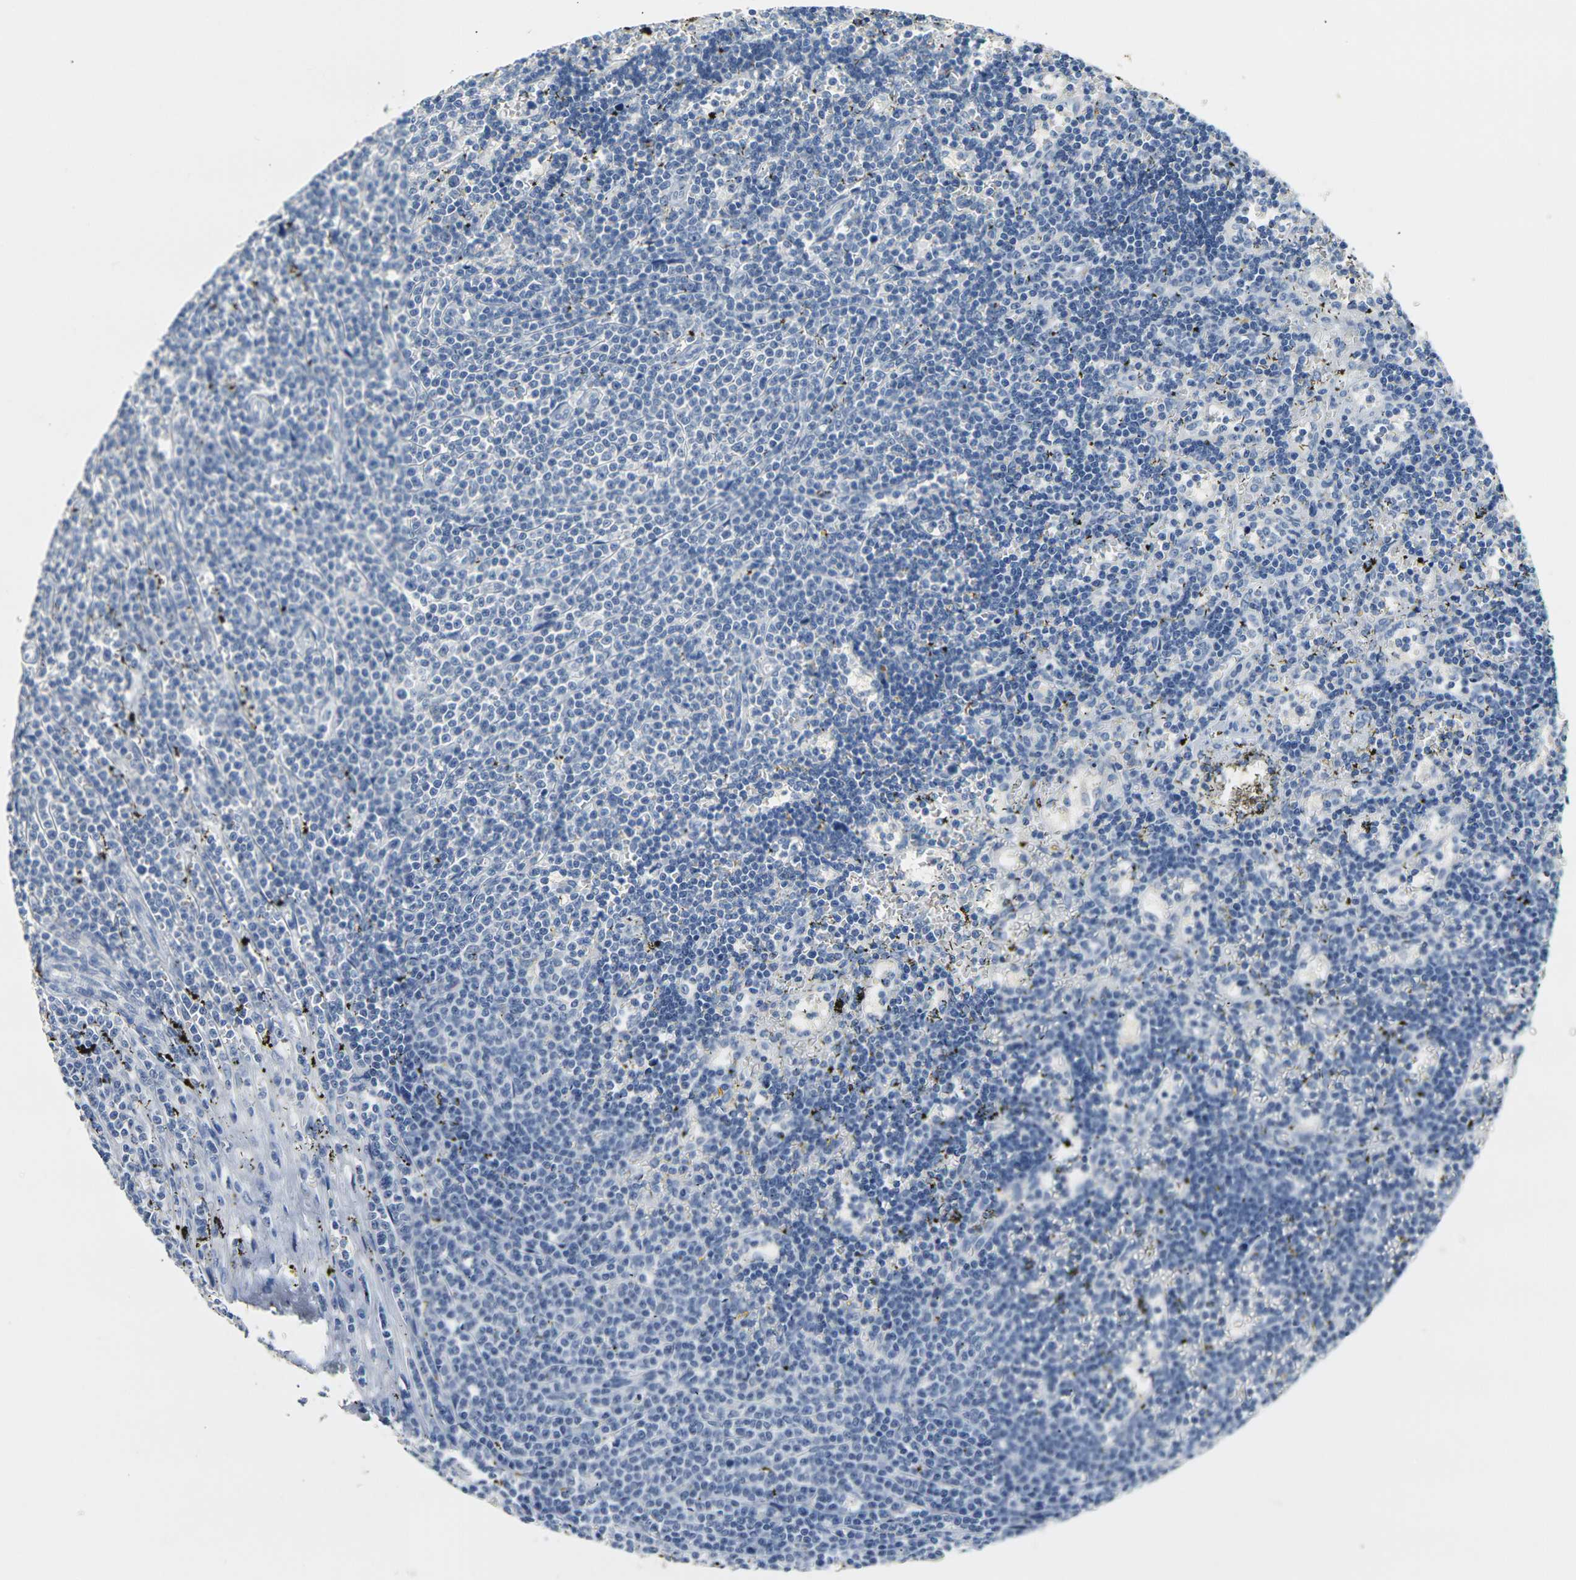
{"staining": {"intensity": "negative", "quantity": "none", "location": "none"}, "tissue": "lymphoma", "cell_type": "Tumor cells", "image_type": "cancer", "snomed": [{"axis": "morphology", "description": "Malignant lymphoma, non-Hodgkin's type, Low grade"}, {"axis": "topography", "description": "Spleen"}], "caption": "This is an IHC micrograph of human lymphoma. There is no staining in tumor cells.", "gene": "CLDN7", "patient": {"sex": "male", "age": 60}}